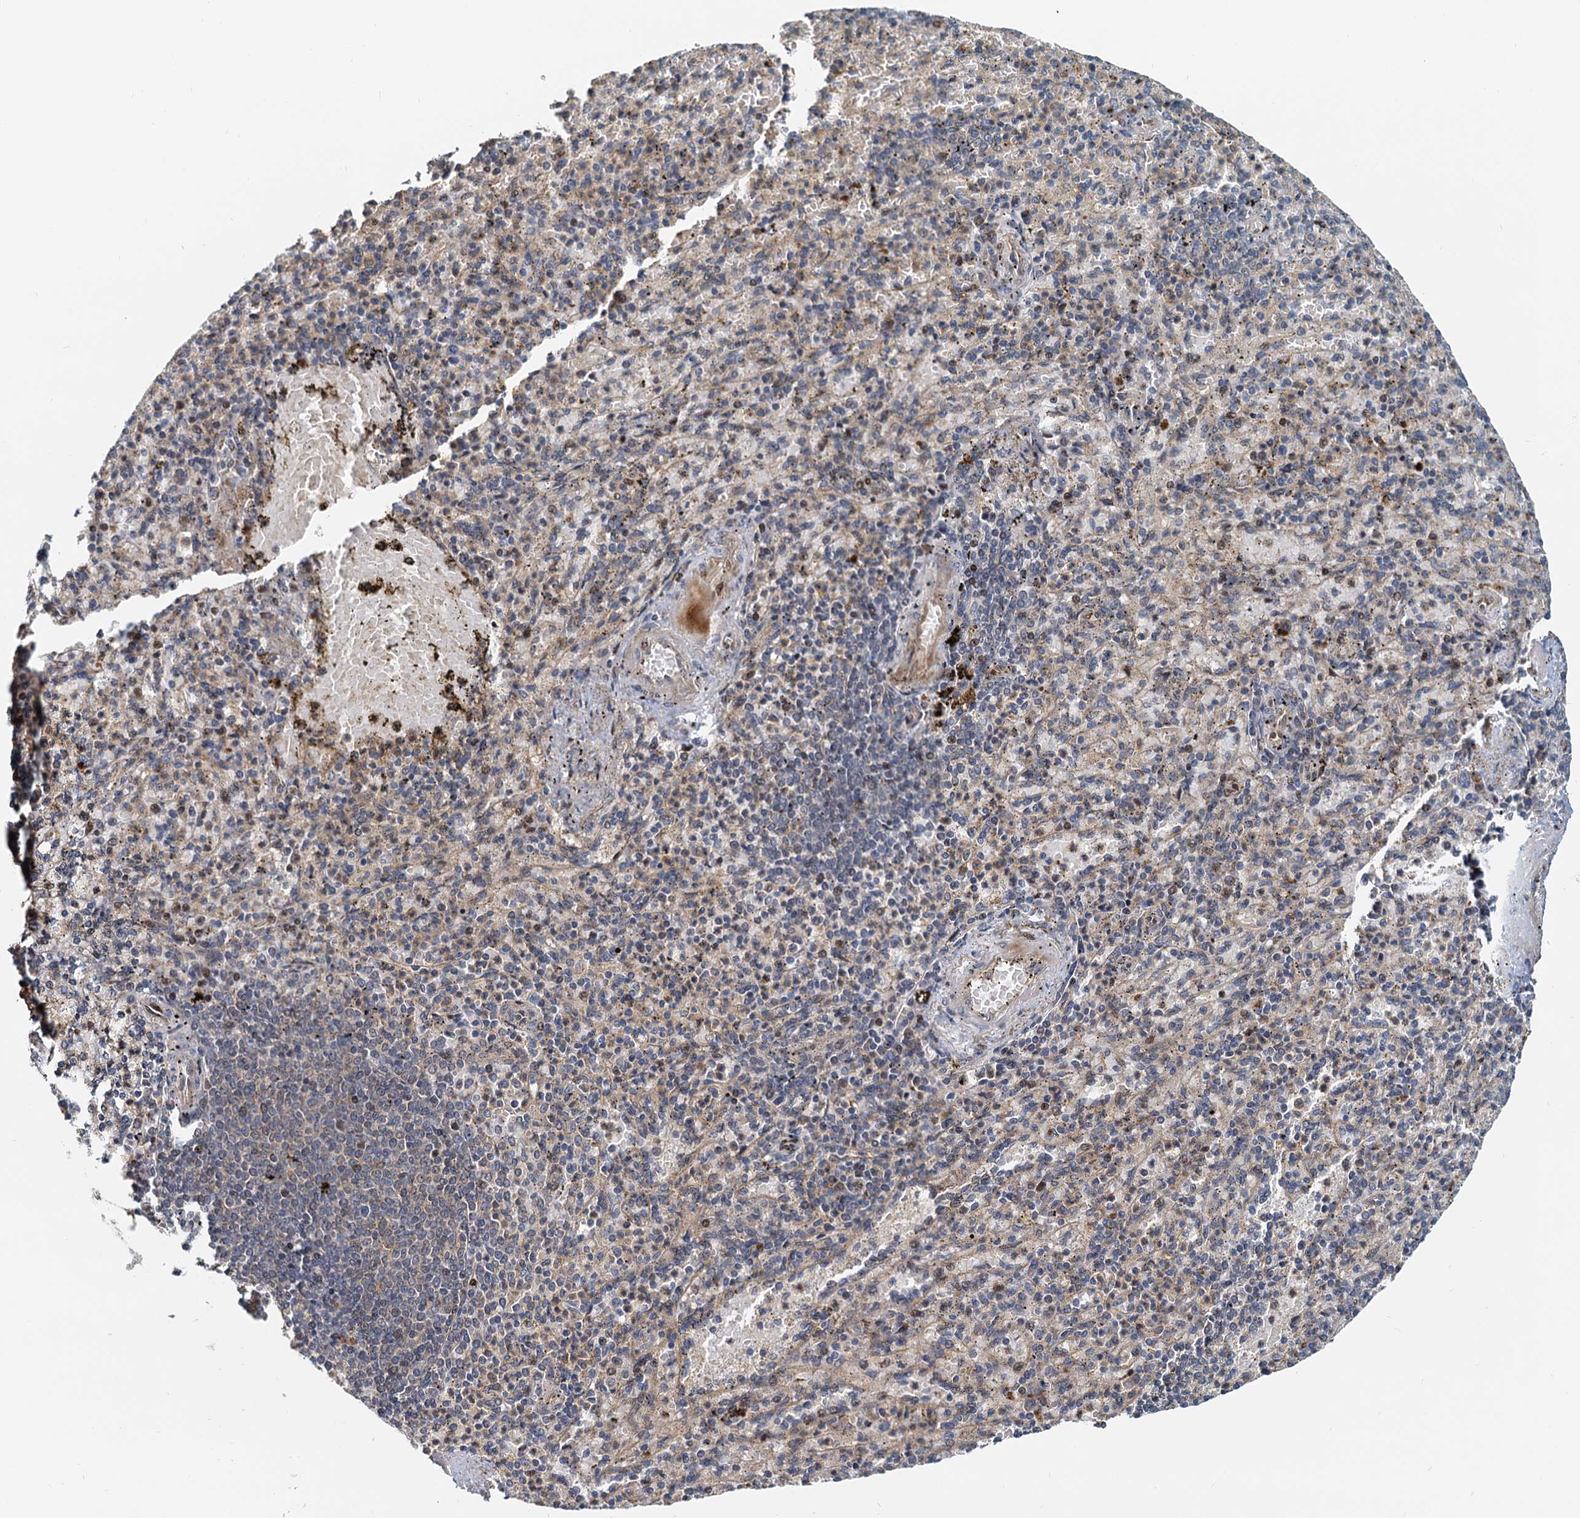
{"staining": {"intensity": "negative", "quantity": "none", "location": "none"}, "tissue": "spleen", "cell_type": "Cells in red pulp", "image_type": "normal", "snomed": [{"axis": "morphology", "description": "Normal tissue, NOS"}, {"axis": "topography", "description": "Spleen"}], "caption": "This micrograph is of benign spleen stained with immunohistochemistry (IHC) to label a protein in brown with the nuclei are counter-stained blue. There is no expression in cells in red pulp.", "gene": "TOLLIP", "patient": {"sex": "female", "age": 74}}